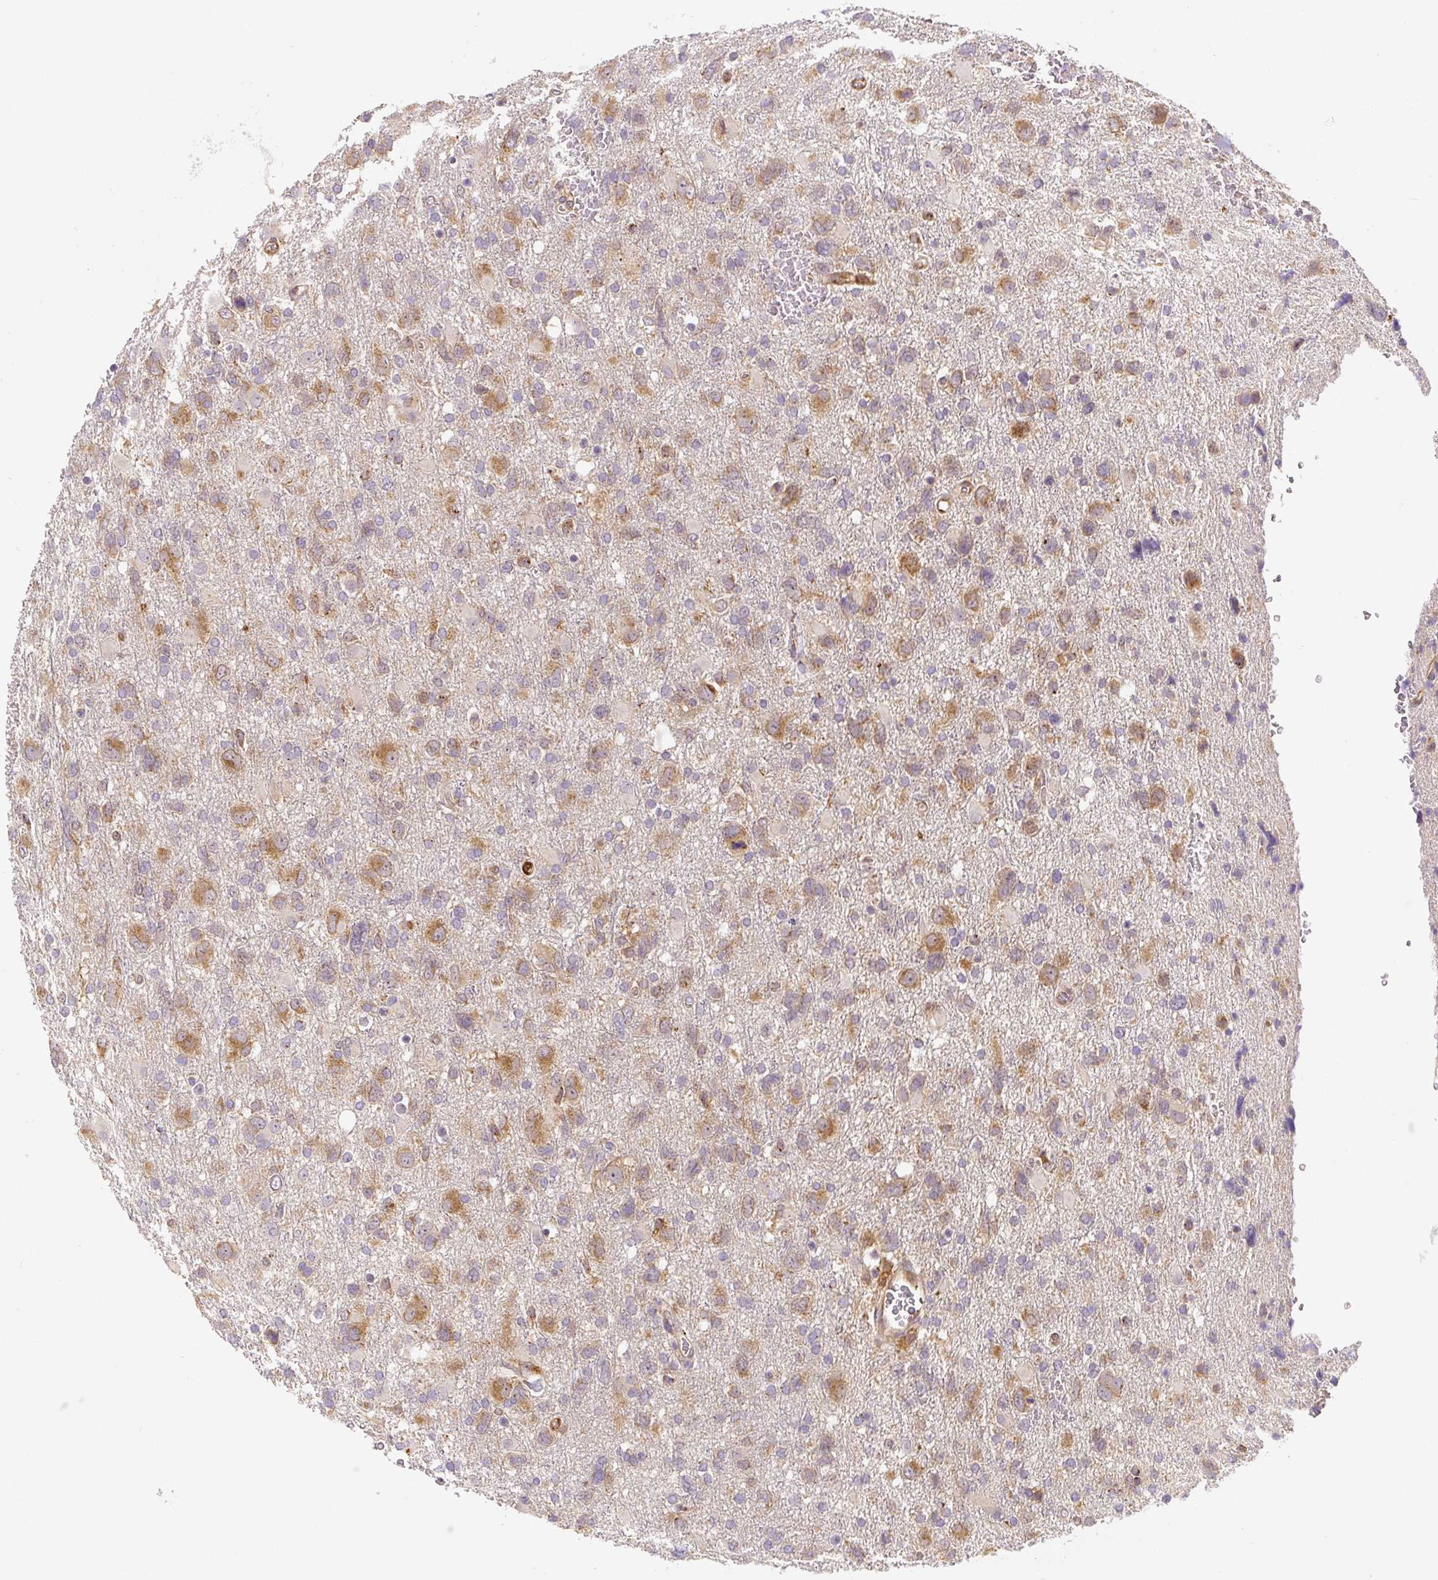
{"staining": {"intensity": "moderate", "quantity": "25%-75%", "location": "cytoplasmic/membranous"}, "tissue": "glioma", "cell_type": "Tumor cells", "image_type": "cancer", "snomed": [{"axis": "morphology", "description": "Glioma, malignant, High grade"}, {"axis": "topography", "description": "Brain"}], "caption": "IHC of human glioma displays medium levels of moderate cytoplasmic/membranous expression in approximately 25%-75% of tumor cells.", "gene": "PLA2G4A", "patient": {"sex": "male", "age": 61}}